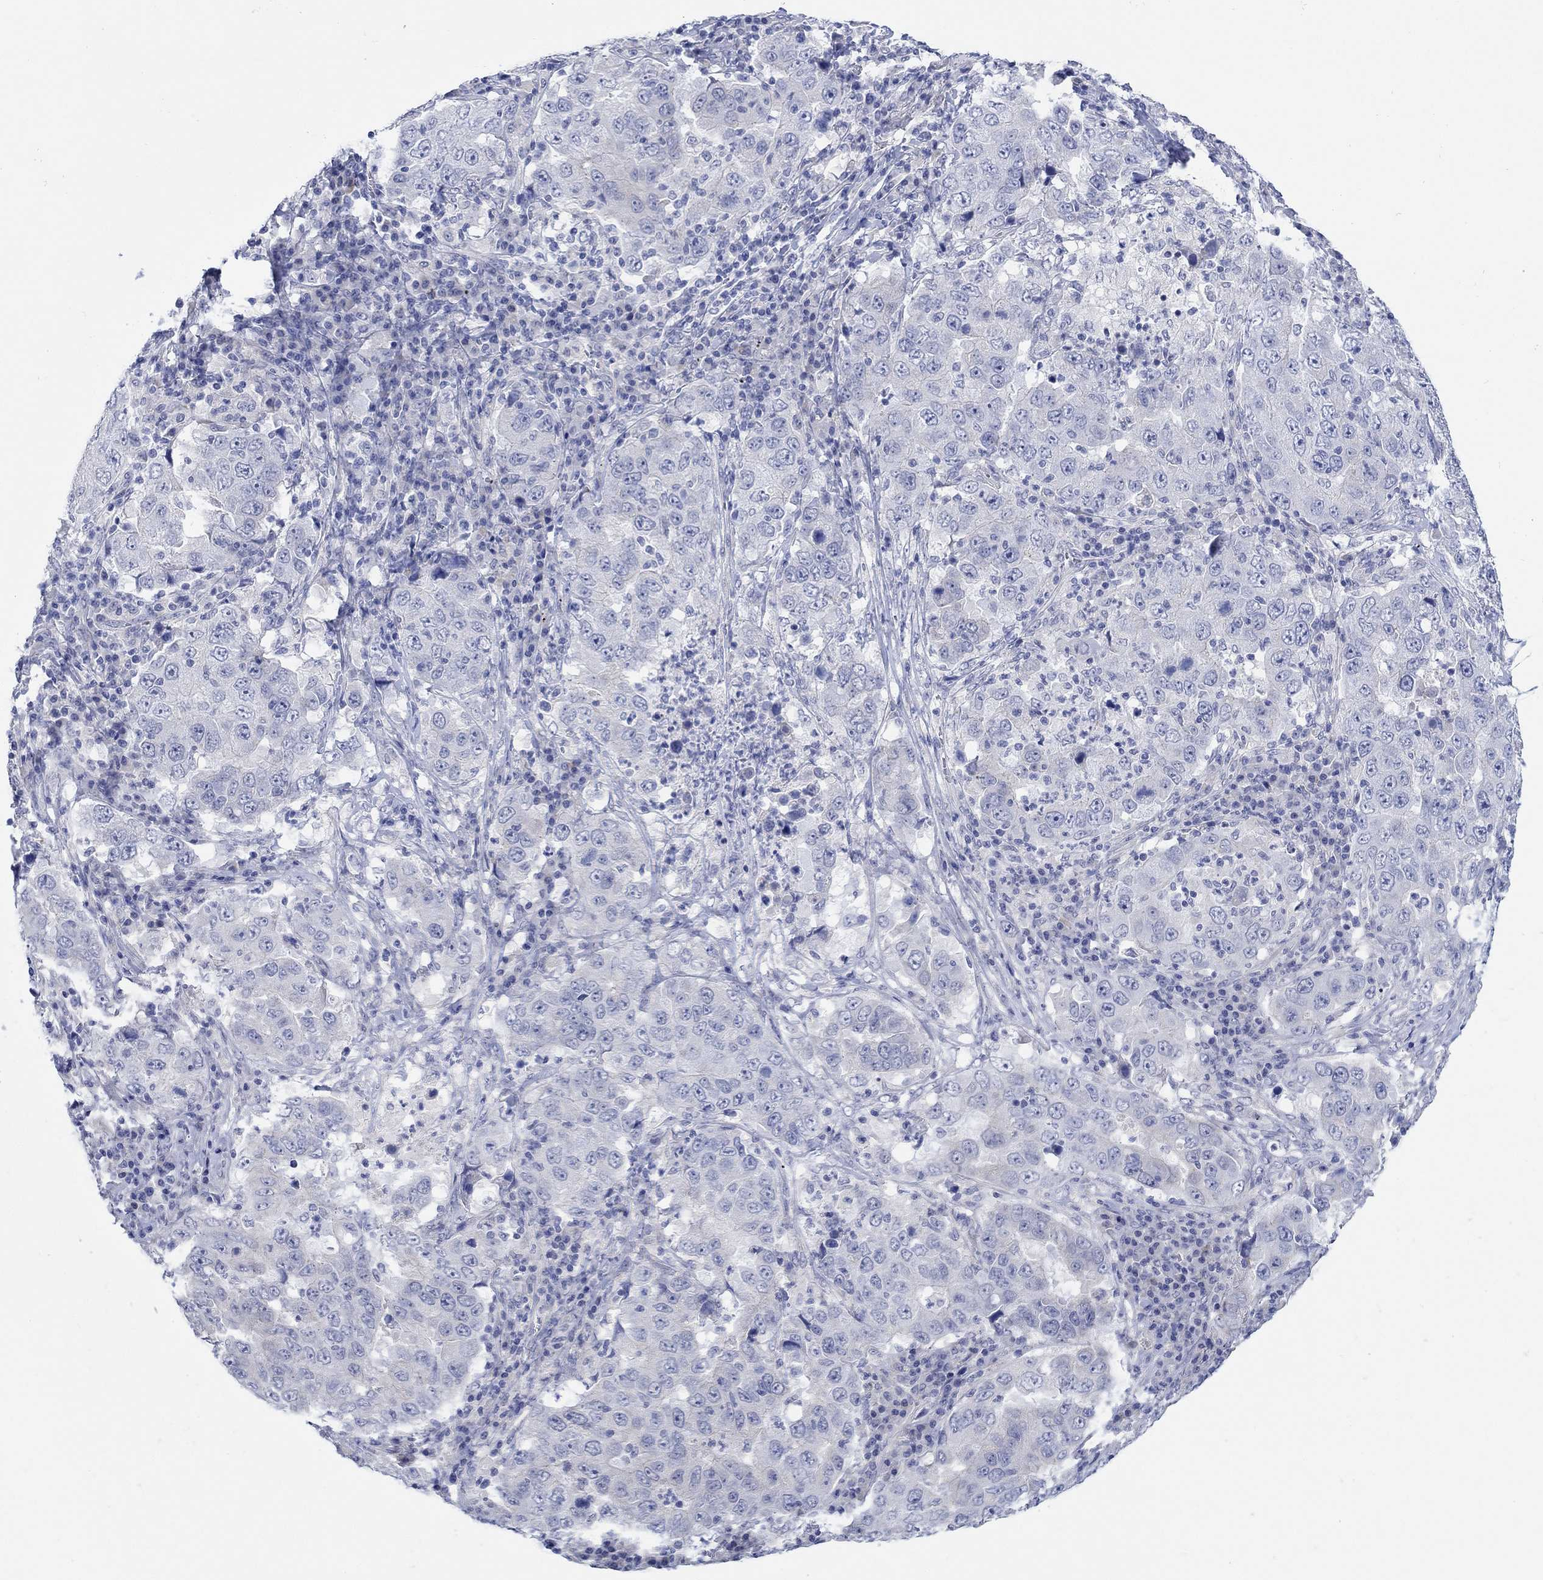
{"staining": {"intensity": "negative", "quantity": "none", "location": "none"}, "tissue": "lung cancer", "cell_type": "Tumor cells", "image_type": "cancer", "snomed": [{"axis": "morphology", "description": "Adenocarcinoma, NOS"}, {"axis": "topography", "description": "Lung"}], "caption": "A histopathology image of human lung adenocarcinoma is negative for staining in tumor cells.", "gene": "KRT222", "patient": {"sex": "male", "age": 73}}